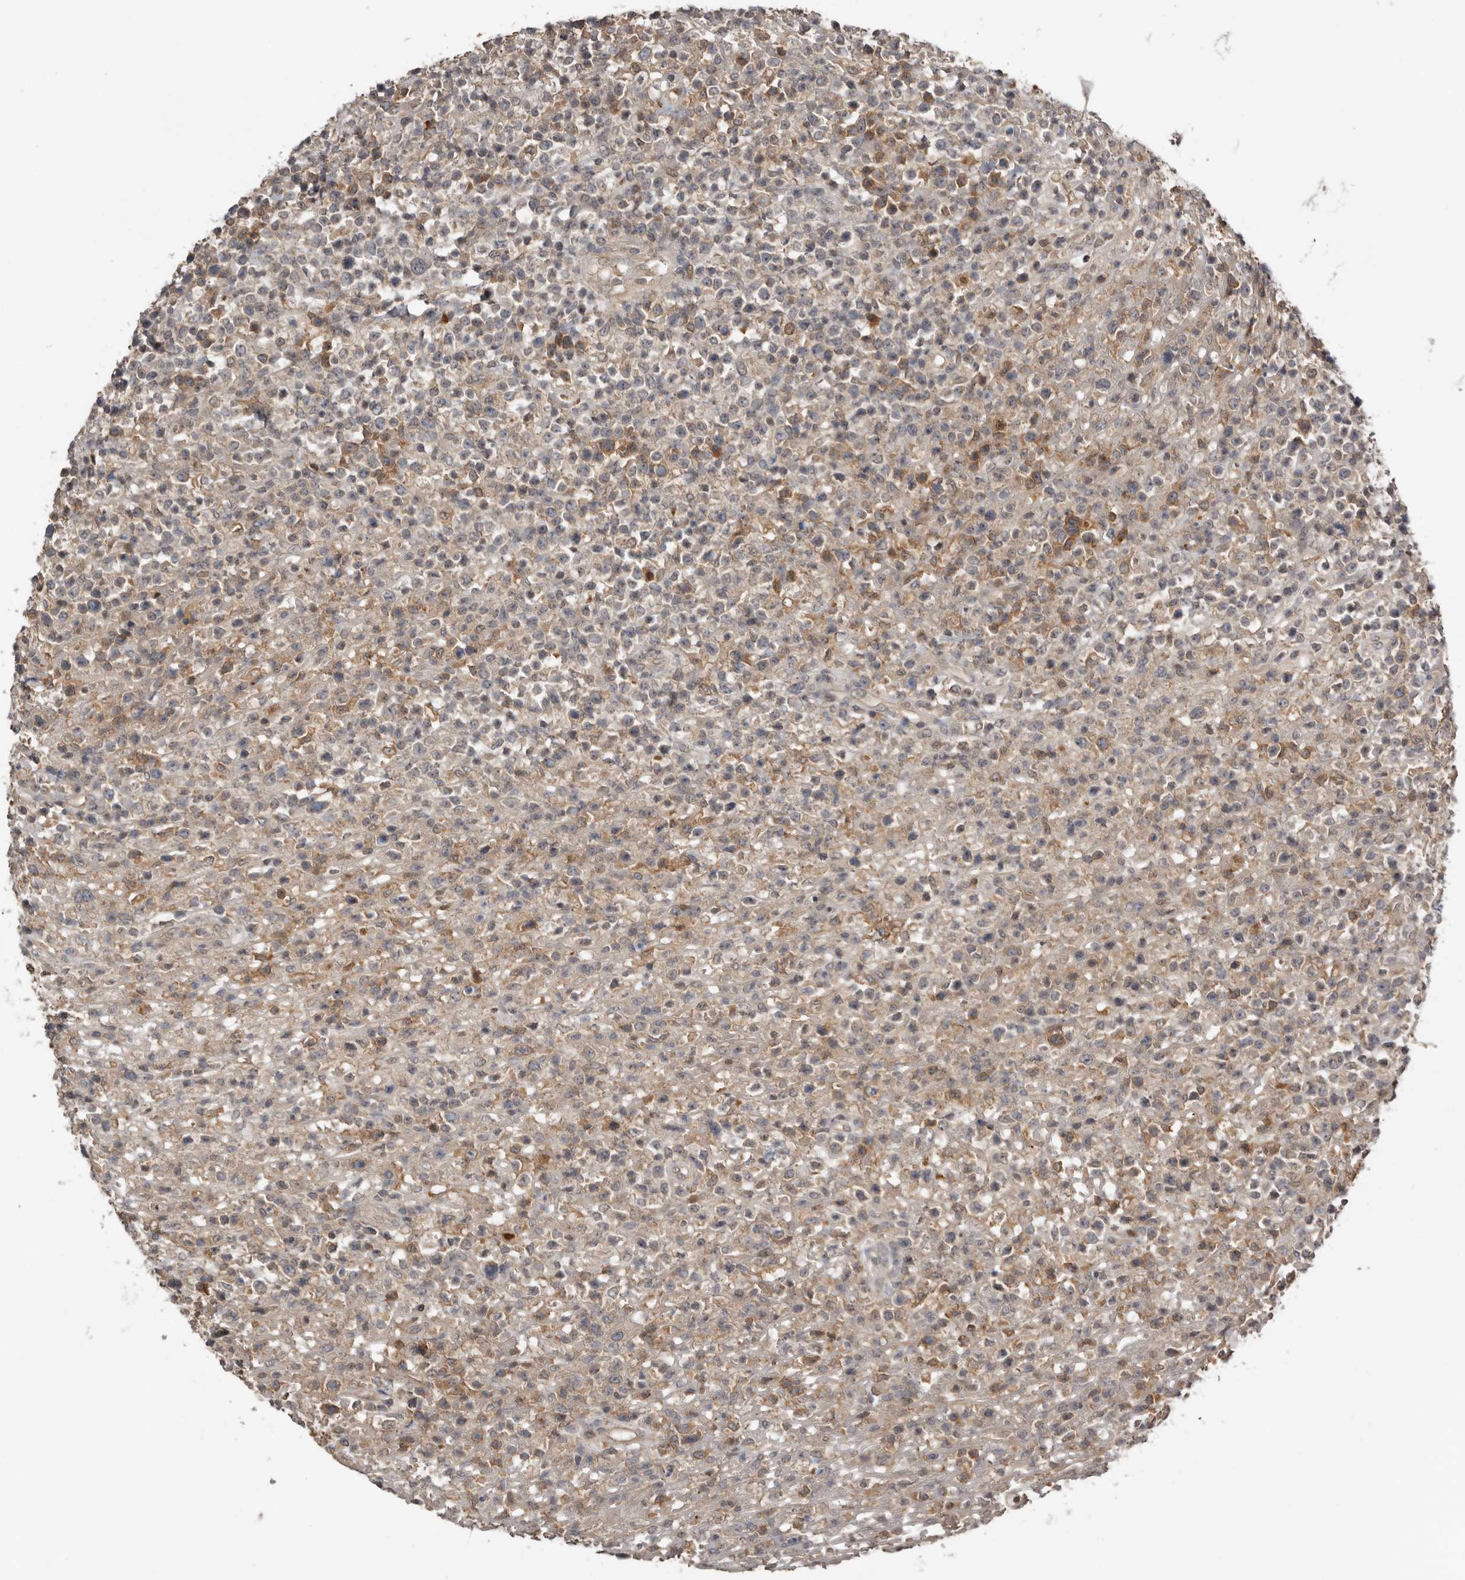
{"staining": {"intensity": "moderate", "quantity": "<25%", "location": "cytoplasmic/membranous"}, "tissue": "lymphoma", "cell_type": "Tumor cells", "image_type": "cancer", "snomed": [{"axis": "morphology", "description": "Malignant lymphoma, non-Hodgkin's type, High grade"}, {"axis": "topography", "description": "Colon"}], "caption": "A photomicrograph showing moderate cytoplasmic/membranous staining in about <25% of tumor cells in malignant lymphoma, non-Hodgkin's type (high-grade), as visualized by brown immunohistochemical staining.", "gene": "NMUR1", "patient": {"sex": "female", "age": 53}}